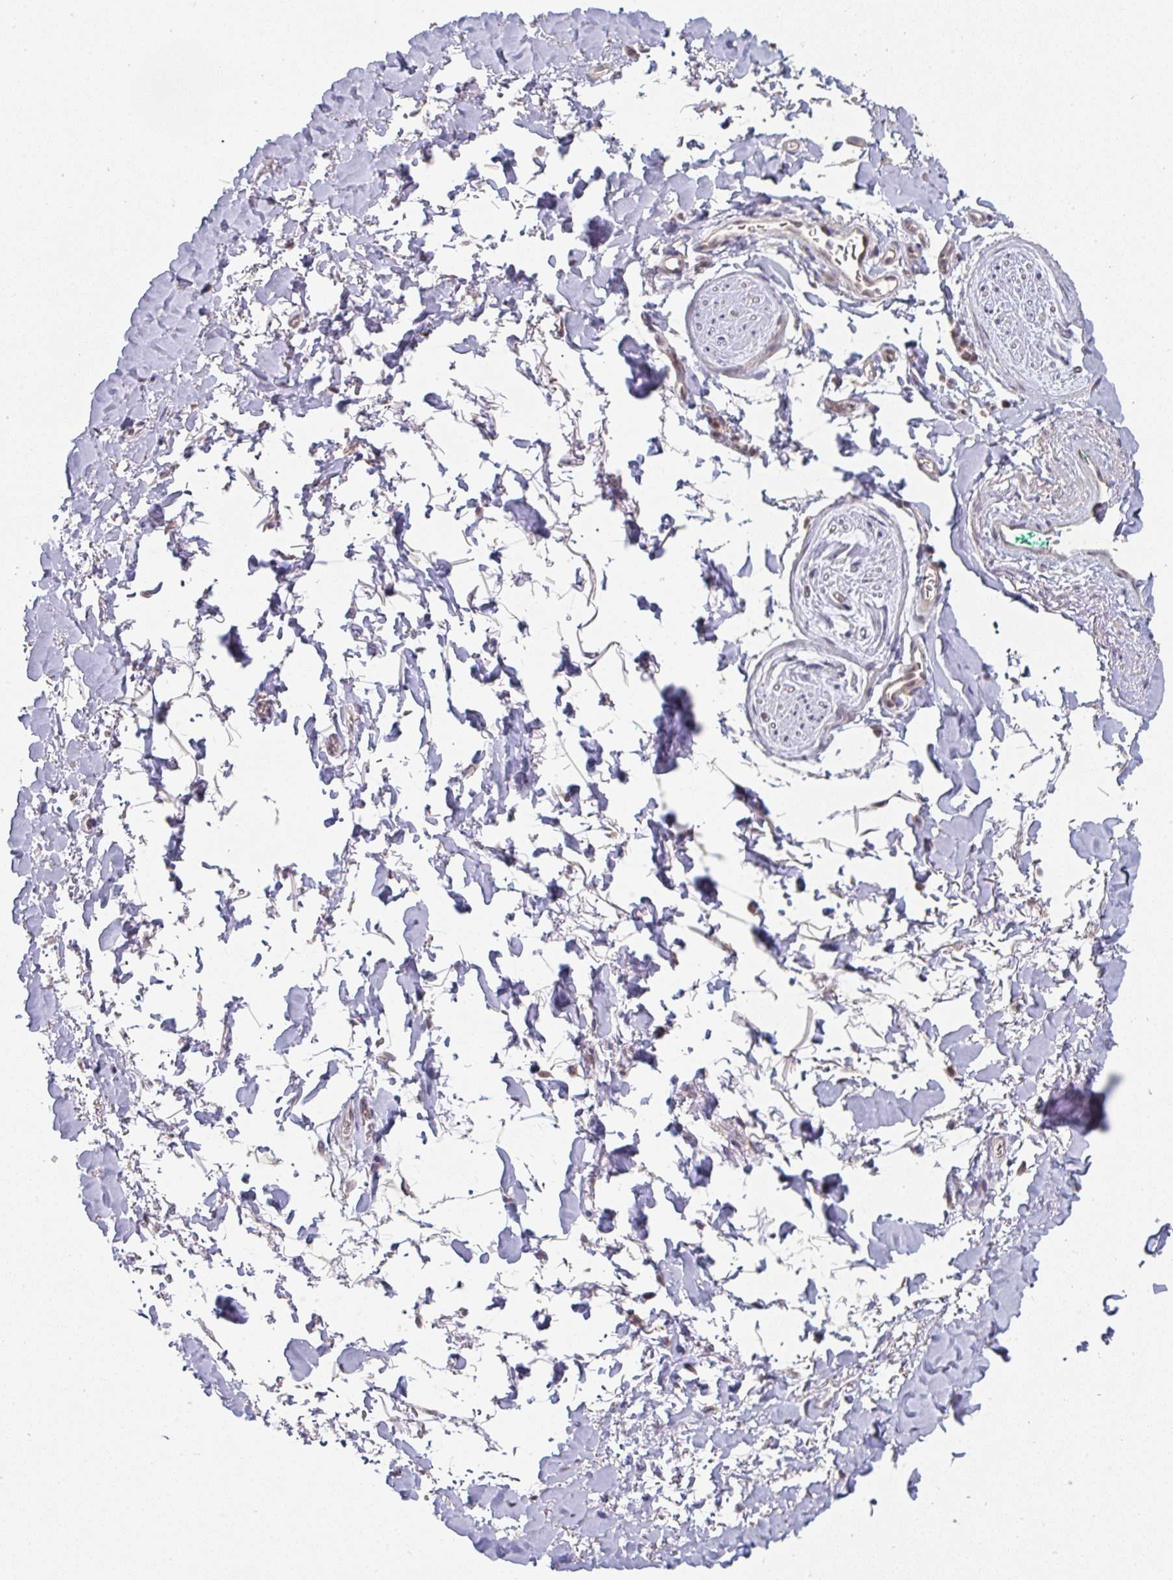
{"staining": {"intensity": "negative", "quantity": "none", "location": "none"}, "tissue": "adipose tissue", "cell_type": "Adipocytes", "image_type": "normal", "snomed": [{"axis": "morphology", "description": "Normal tissue, NOS"}, {"axis": "topography", "description": "Vulva"}, {"axis": "topography", "description": "Peripheral nerve tissue"}], "caption": "IHC micrograph of unremarkable adipose tissue: adipose tissue stained with DAB (3,3'-diaminobenzidine) reveals no significant protein expression in adipocytes. Nuclei are stained in blue.", "gene": "RANGRF", "patient": {"sex": "female", "age": 66}}